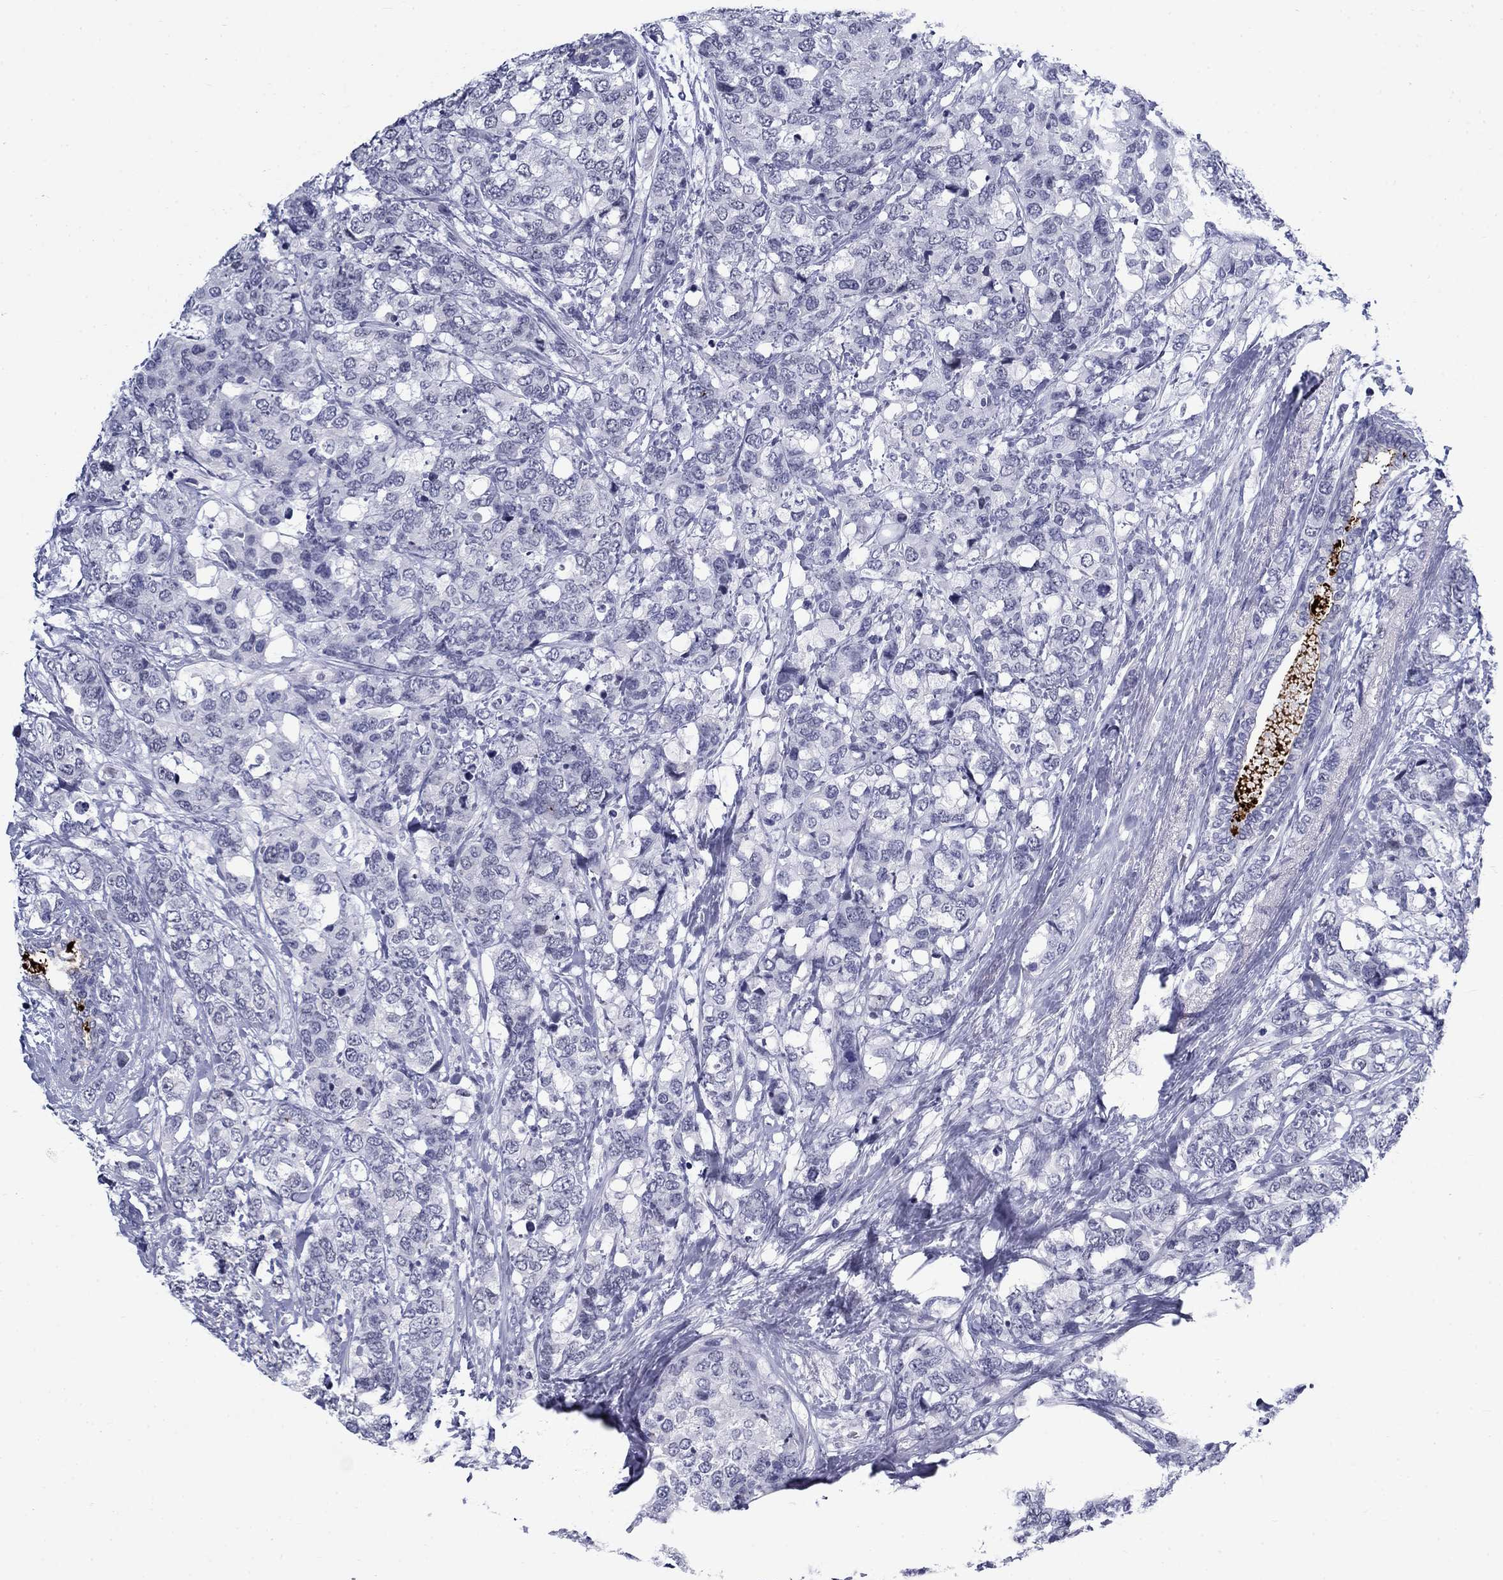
{"staining": {"intensity": "negative", "quantity": "none", "location": "none"}, "tissue": "breast cancer", "cell_type": "Tumor cells", "image_type": "cancer", "snomed": [{"axis": "morphology", "description": "Lobular carcinoma"}, {"axis": "topography", "description": "Breast"}], "caption": "Tumor cells are negative for protein expression in human breast lobular carcinoma.", "gene": "C4orf19", "patient": {"sex": "female", "age": 59}}